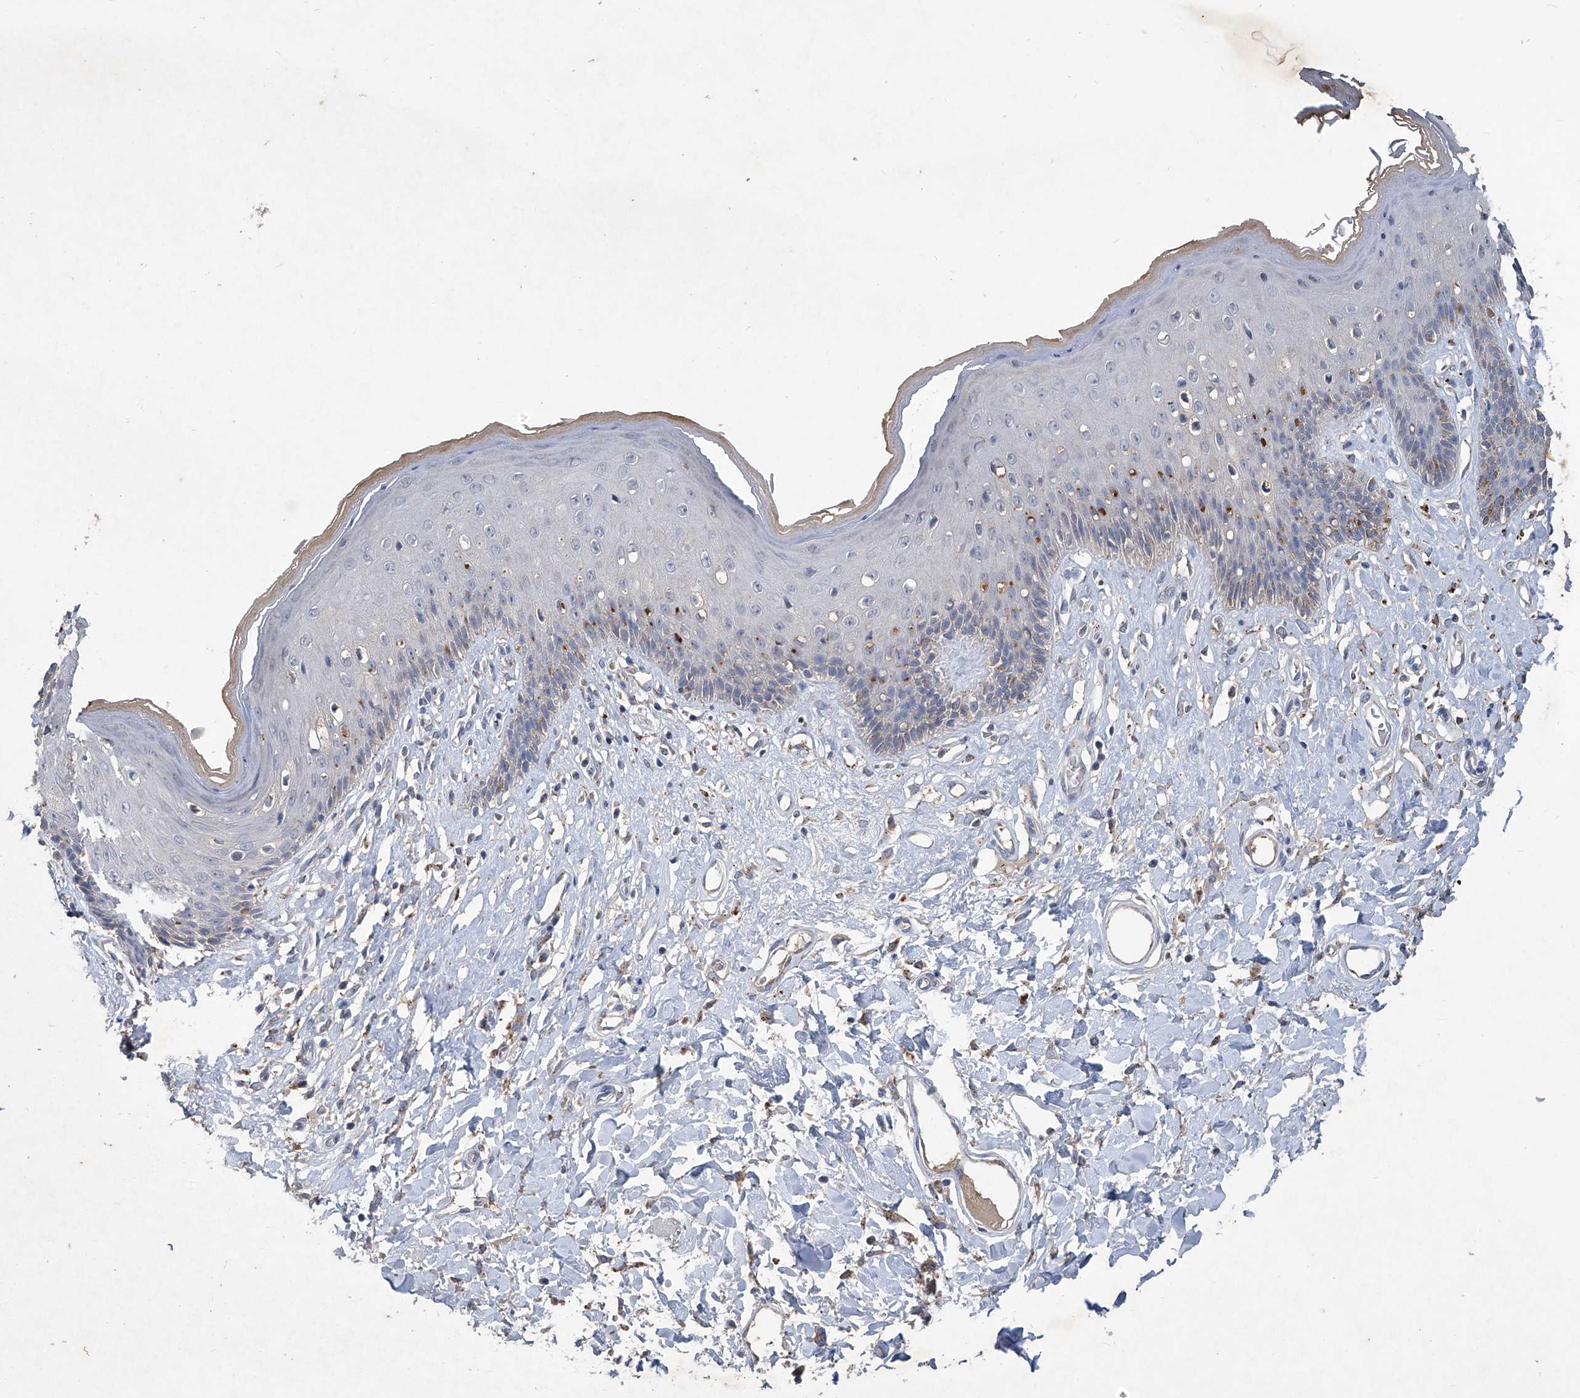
{"staining": {"intensity": "negative", "quantity": "none", "location": "none"}, "tissue": "skin", "cell_type": "Epidermal cells", "image_type": "normal", "snomed": [{"axis": "morphology", "description": "Normal tissue, NOS"}, {"axis": "morphology", "description": "Squamous cell carcinoma, NOS"}, {"axis": "topography", "description": "Vulva"}], "caption": "Image shows no significant protein positivity in epidermal cells of unremarkable skin. (DAB (3,3'-diaminobenzidine) immunohistochemistry (IHC) visualized using brightfield microscopy, high magnification).", "gene": "PCSK5", "patient": {"sex": "female", "age": 85}}